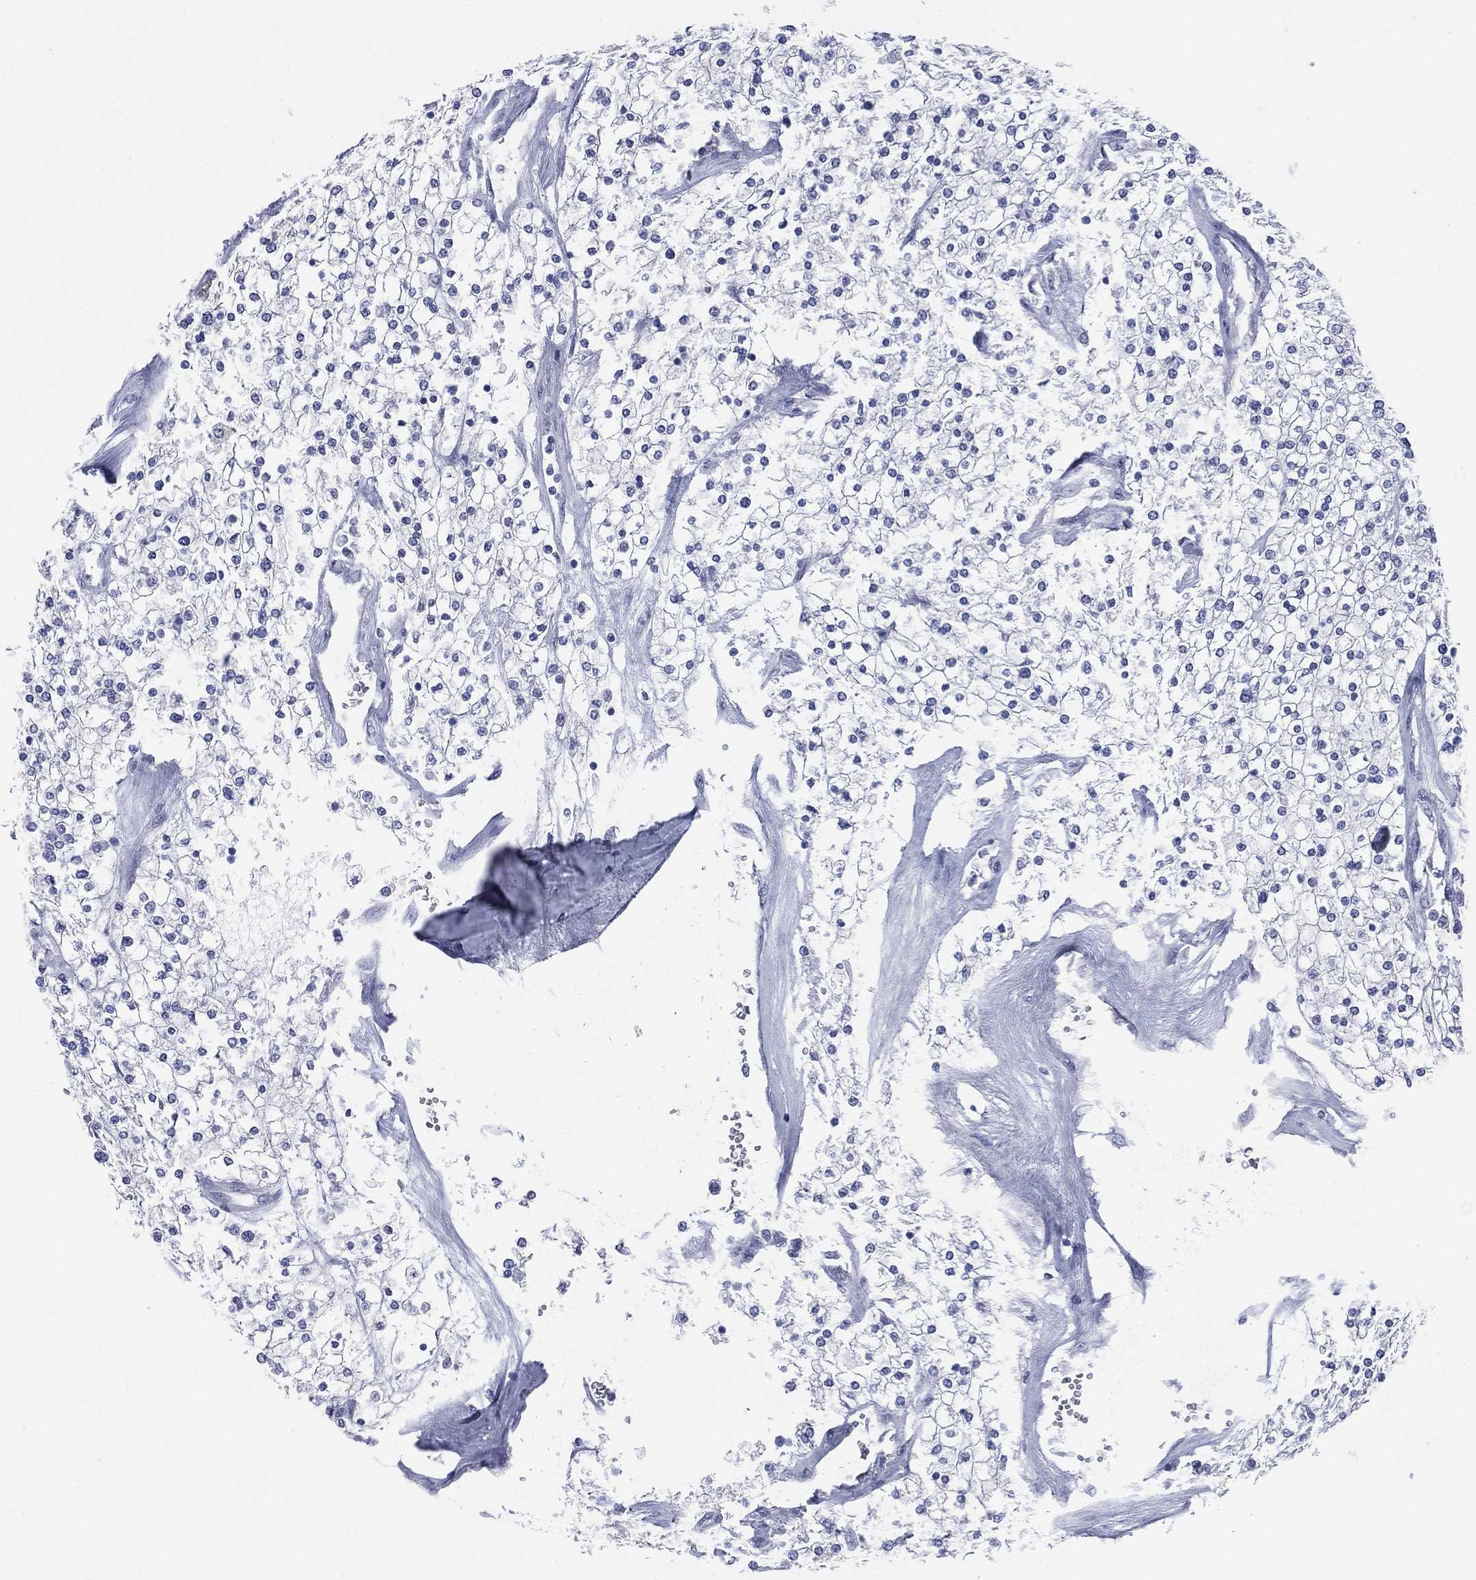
{"staining": {"intensity": "negative", "quantity": "none", "location": "none"}, "tissue": "renal cancer", "cell_type": "Tumor cells", "image_type": "cancer", "snomed": [{"axis": "morphology", "description": "Adenocarcinoma, NOS"}, {"axis": "topography", "description": "Kidney"}], "caption": "An immunohistochemistry (IHC) image of renal cancer (adenocarcinoma) is shown. There is no staining in tumor cells of renal cancer (adenocarcinoma).", "gene": "AKAP3", "patient": {"sex": "male", "age": 80}}